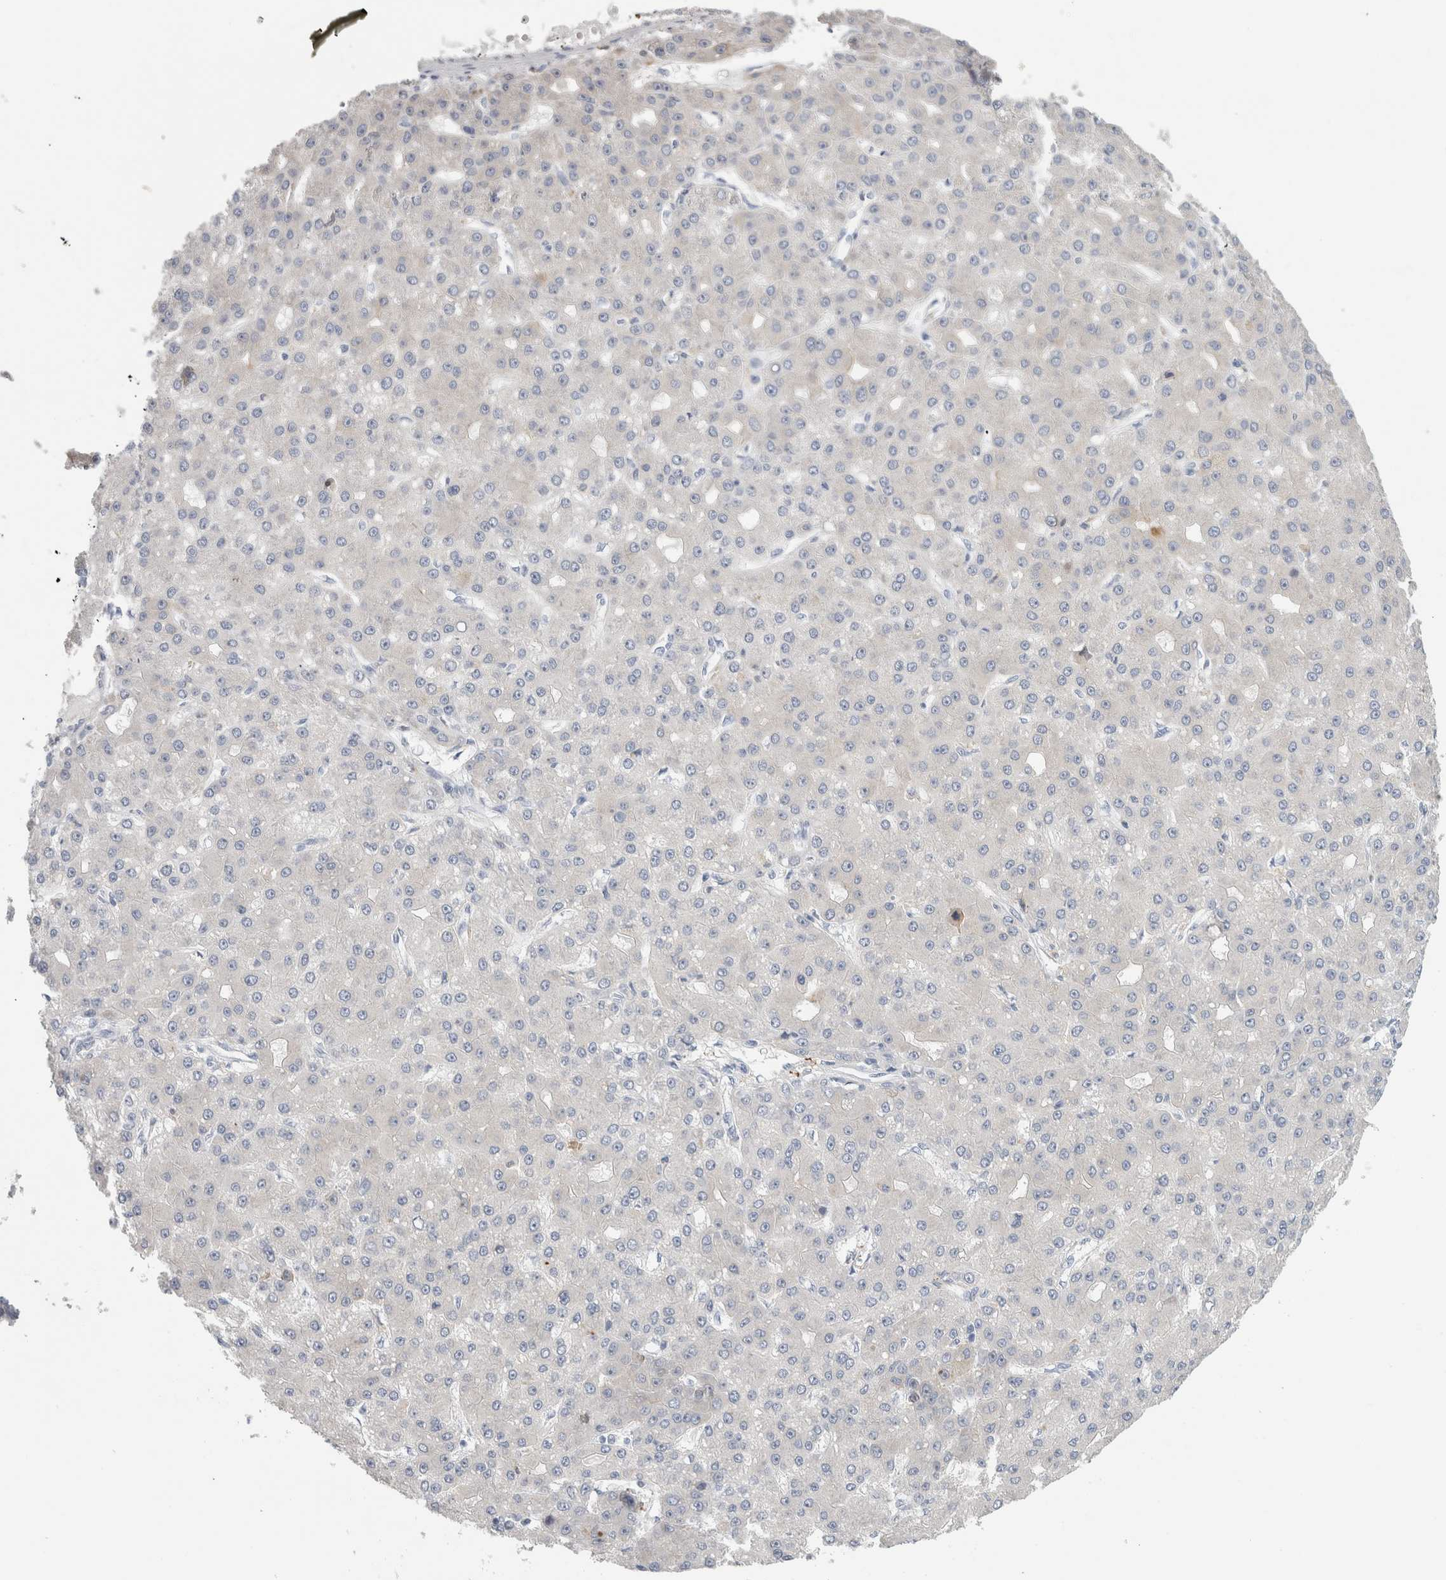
{"staining": {"intensity": "negative", "quantity": "none", "location": "none"}, "tissue": "liver cancer", "cell_type": "Tumor cells", "image_type": "cancer", "snomed": [{"axis": "morphology", "description": "Carcinoma, Hepatocellular, NOS"}, {"axis": "topography", "description": "Liver"}], "caption": "This histopathology image is of liver cancer stained with IHC to label a protein in brown with the nuclei are counter-stained blue. There is no positivity in tumor cells.", "gene": "SLC20A2", "patient": {"sex": "male", "age": 67}}